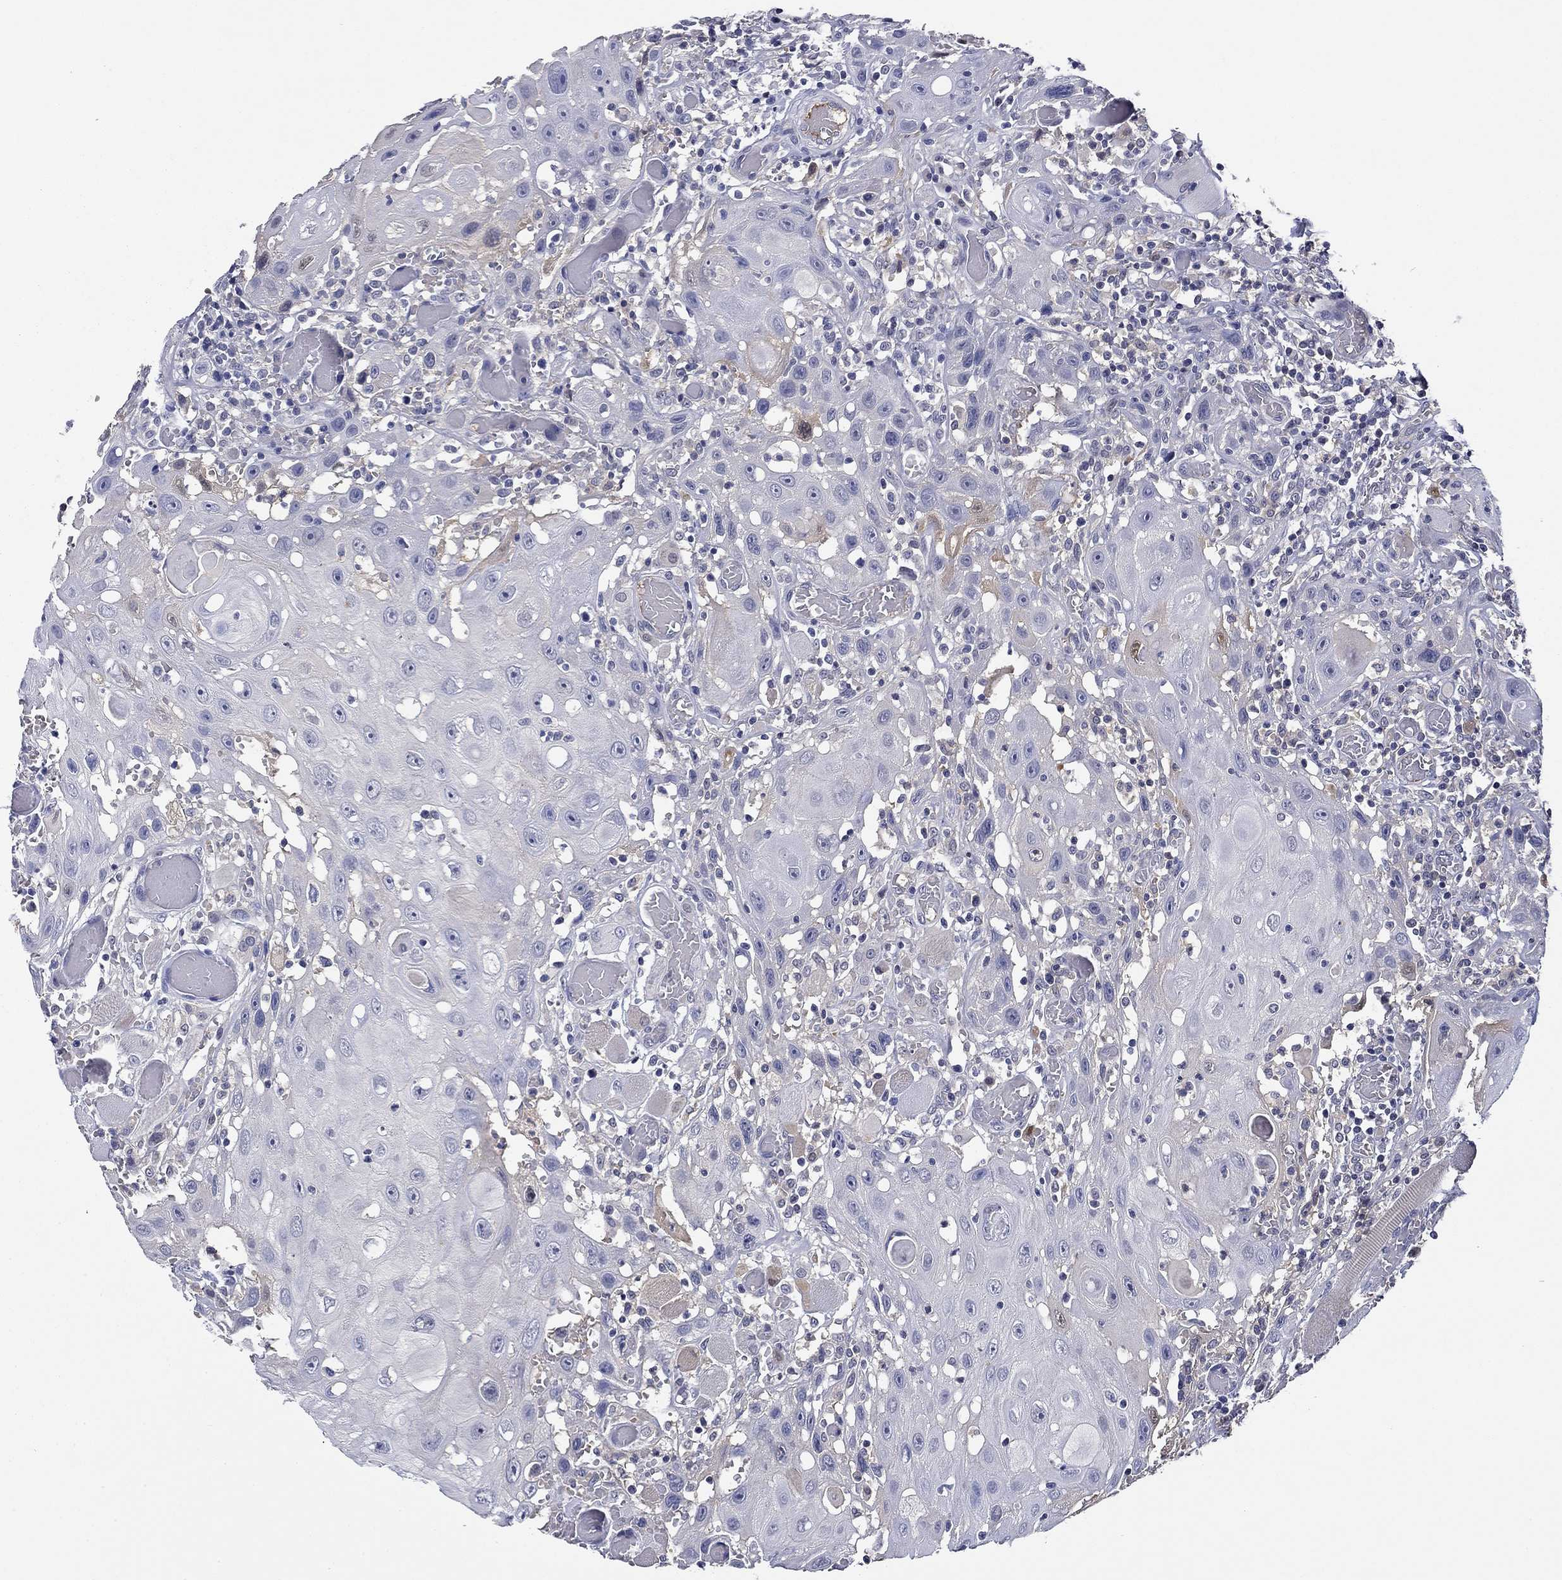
{"staining": {"intensity": "negative", "quantity": "none", "location": "none"}, "tissue": "head and neck cancer", "cell_type": "Tumor cells", "image_type": "cancer", "snomed": [{"axis": "morphology", "description": "Normal tissue, NOS"}, {"axis": "morphology", "description": "Squamous cell carcinoma, NOS"}, {"axis": "topography", "description": "Oral tissue"}, {"axis": "topography", "description": "Head-Neck"}], "caption": "Immunohistochemical staining of human head and neck squamous cell carcinoma exhibits no significant staining in tumor cells.", "gene": "DDTL", "patient": {"sex": "male", "age": 71}}